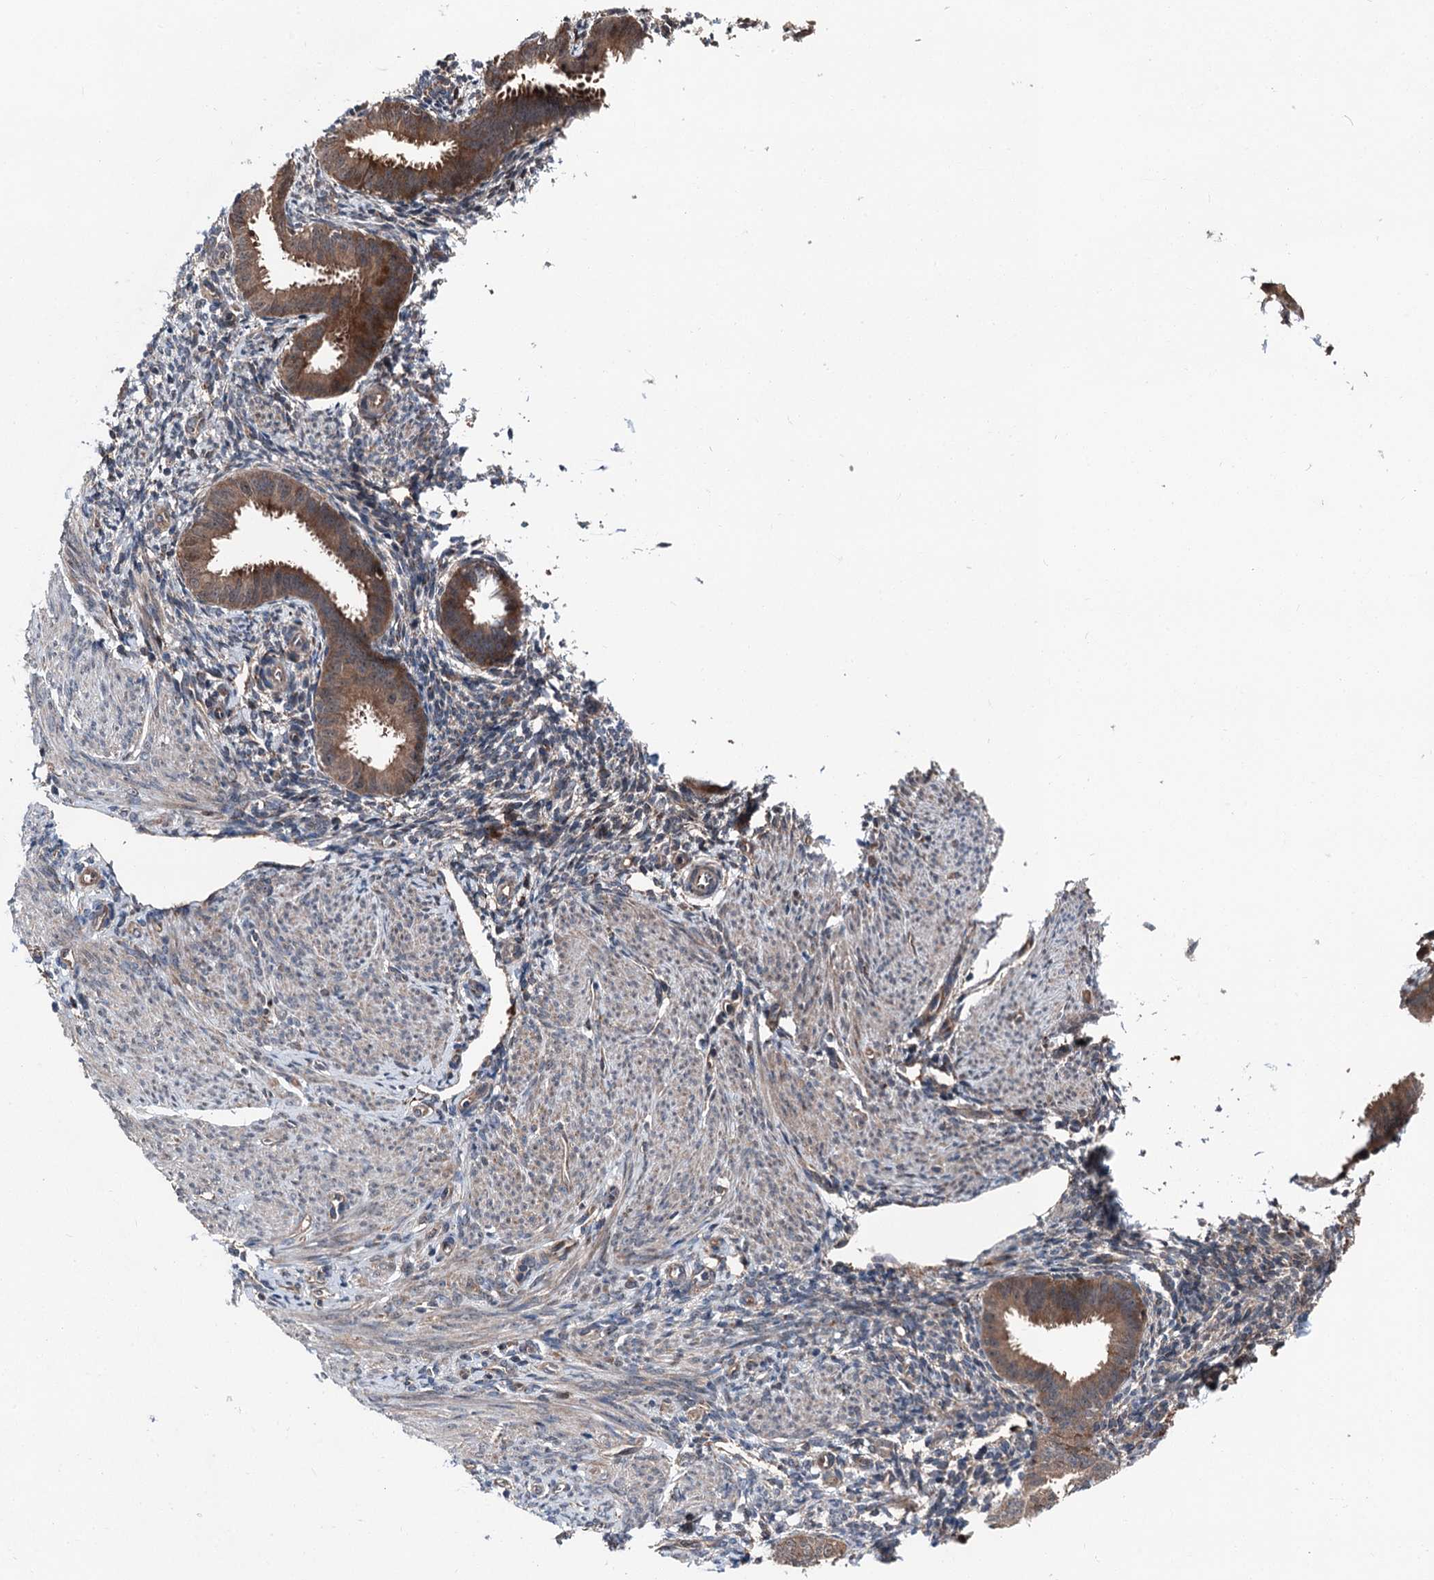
{"staining": {"intensity": "negative", "quantity": "none", "location": "none"}, "tissue": "endometrium", "cell_type": "Cells in endometrial stroma", "image_type": "normal", "snomed": [{"axis": "morphology", "description": "Normal tissue, NOS"}, {"axis": "topography", "description": "Uterus"}, {"axis": "topography", "description": "Endometrium"}], "caption": "Cells in endometrial stroma show no significant expression in normal endometrium. (Immunohistochemistry (ihc), brightfield microscopy, high magnification).", "gene": "PSMD13", "patient": {"sex": "female", "age": 48}}